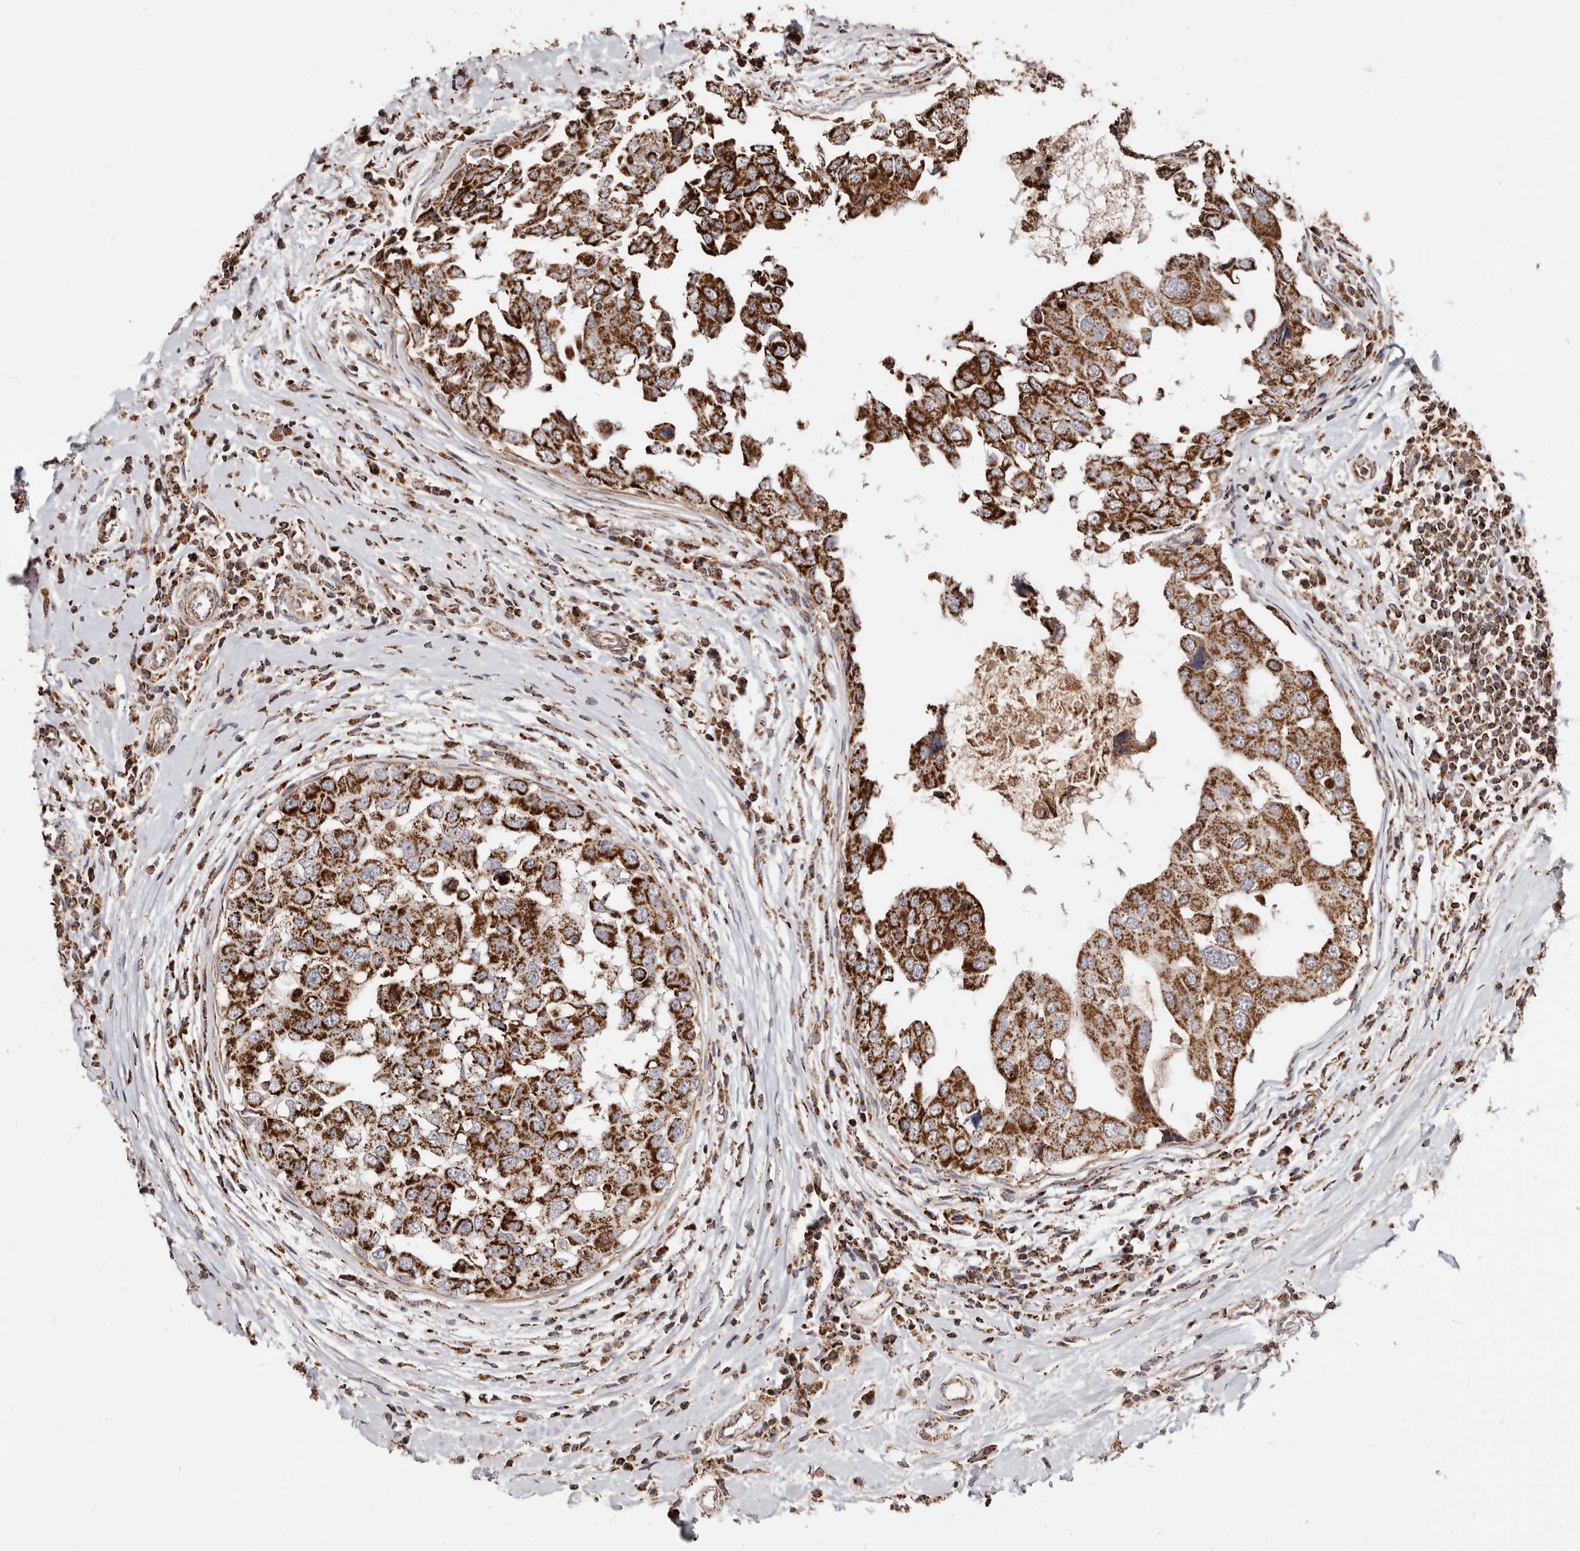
{"staining": {"intensity": "strong", "quantity": ">75%", "location": "cytoplasmic/membranous"}, "tissue": "breast cancer", "cell_type": "Tumor cells", "image_type": "cancer", "snomed": [{"axis": "morphology", "description": "Duct carcinoma"}, {"axis": "topography", "description": "Breast"}], "caption": "An immunohistochemistry photomicrograph of neoplastic tissue is shown. Protein staining in brown labels strong cytoplasmic/membranous positivity in breast intraductal carcinoma within tumor cells. (Brightfield microscopy of DAB IHC at high magnification).", "gene": "PRKACB", "patient": {"sex": "female", "age": 27}}